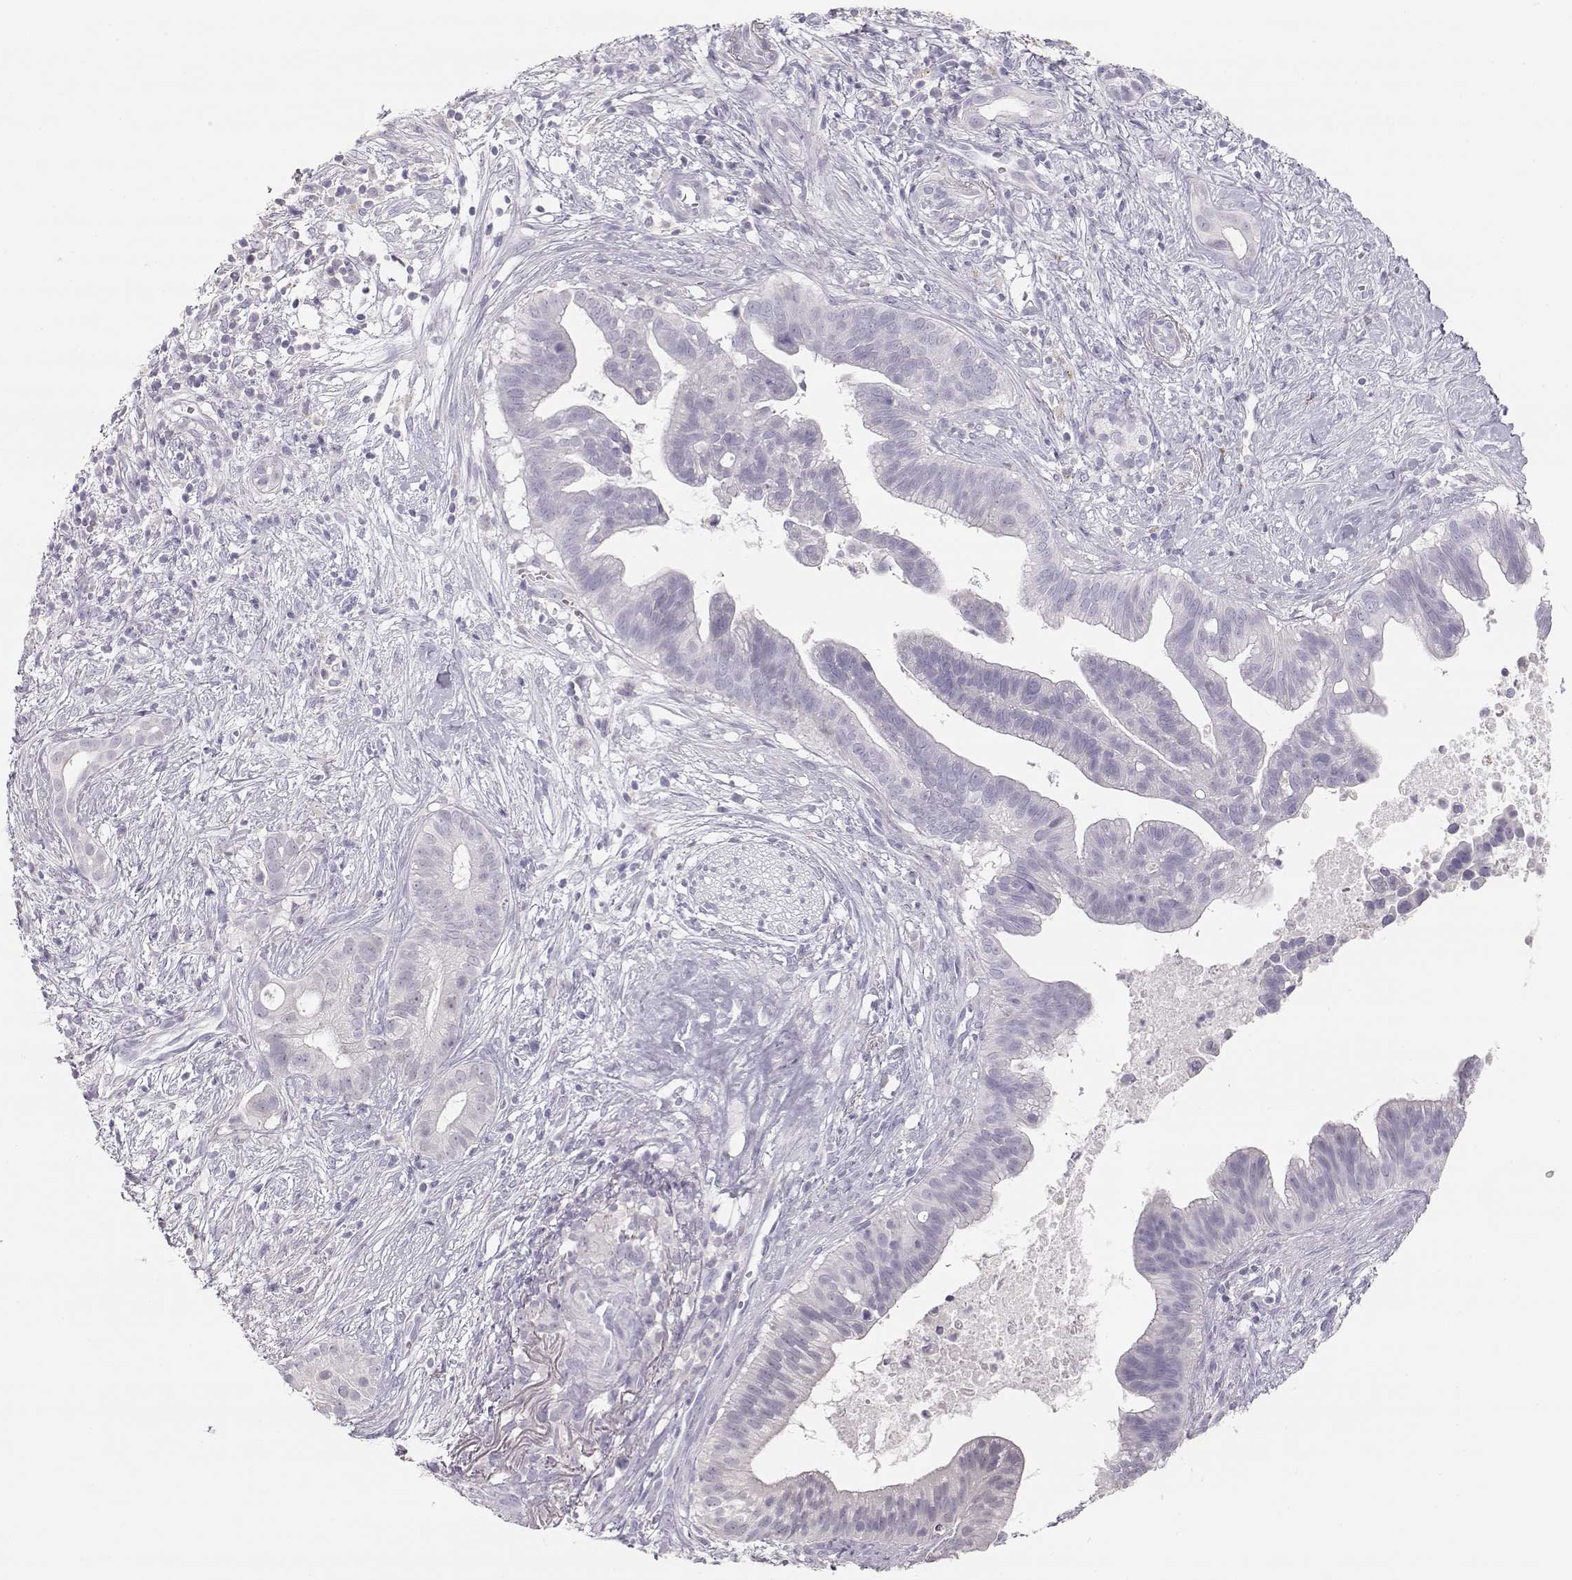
{"staining": {"intensity": "negative", "quantity": "none", "location": "none"}, "tissue": "pancreatic cancer", "cell_type": "Tumor cells", "image_type": "cancer", "snomed": [{"axis": "morphology", "description": "Adenocarcinoma, NOS"}, {"axis": "topography", "description": "Pancreas"}], "caption": "DAB (3,3'-diaminobenzidine) immunohistochemical staining of adenocarcinoma (pancreatic) shows no significant positivity in tumor cells.", "gene": "LEPR", "patient": {"sex": "male", "age": 61}}